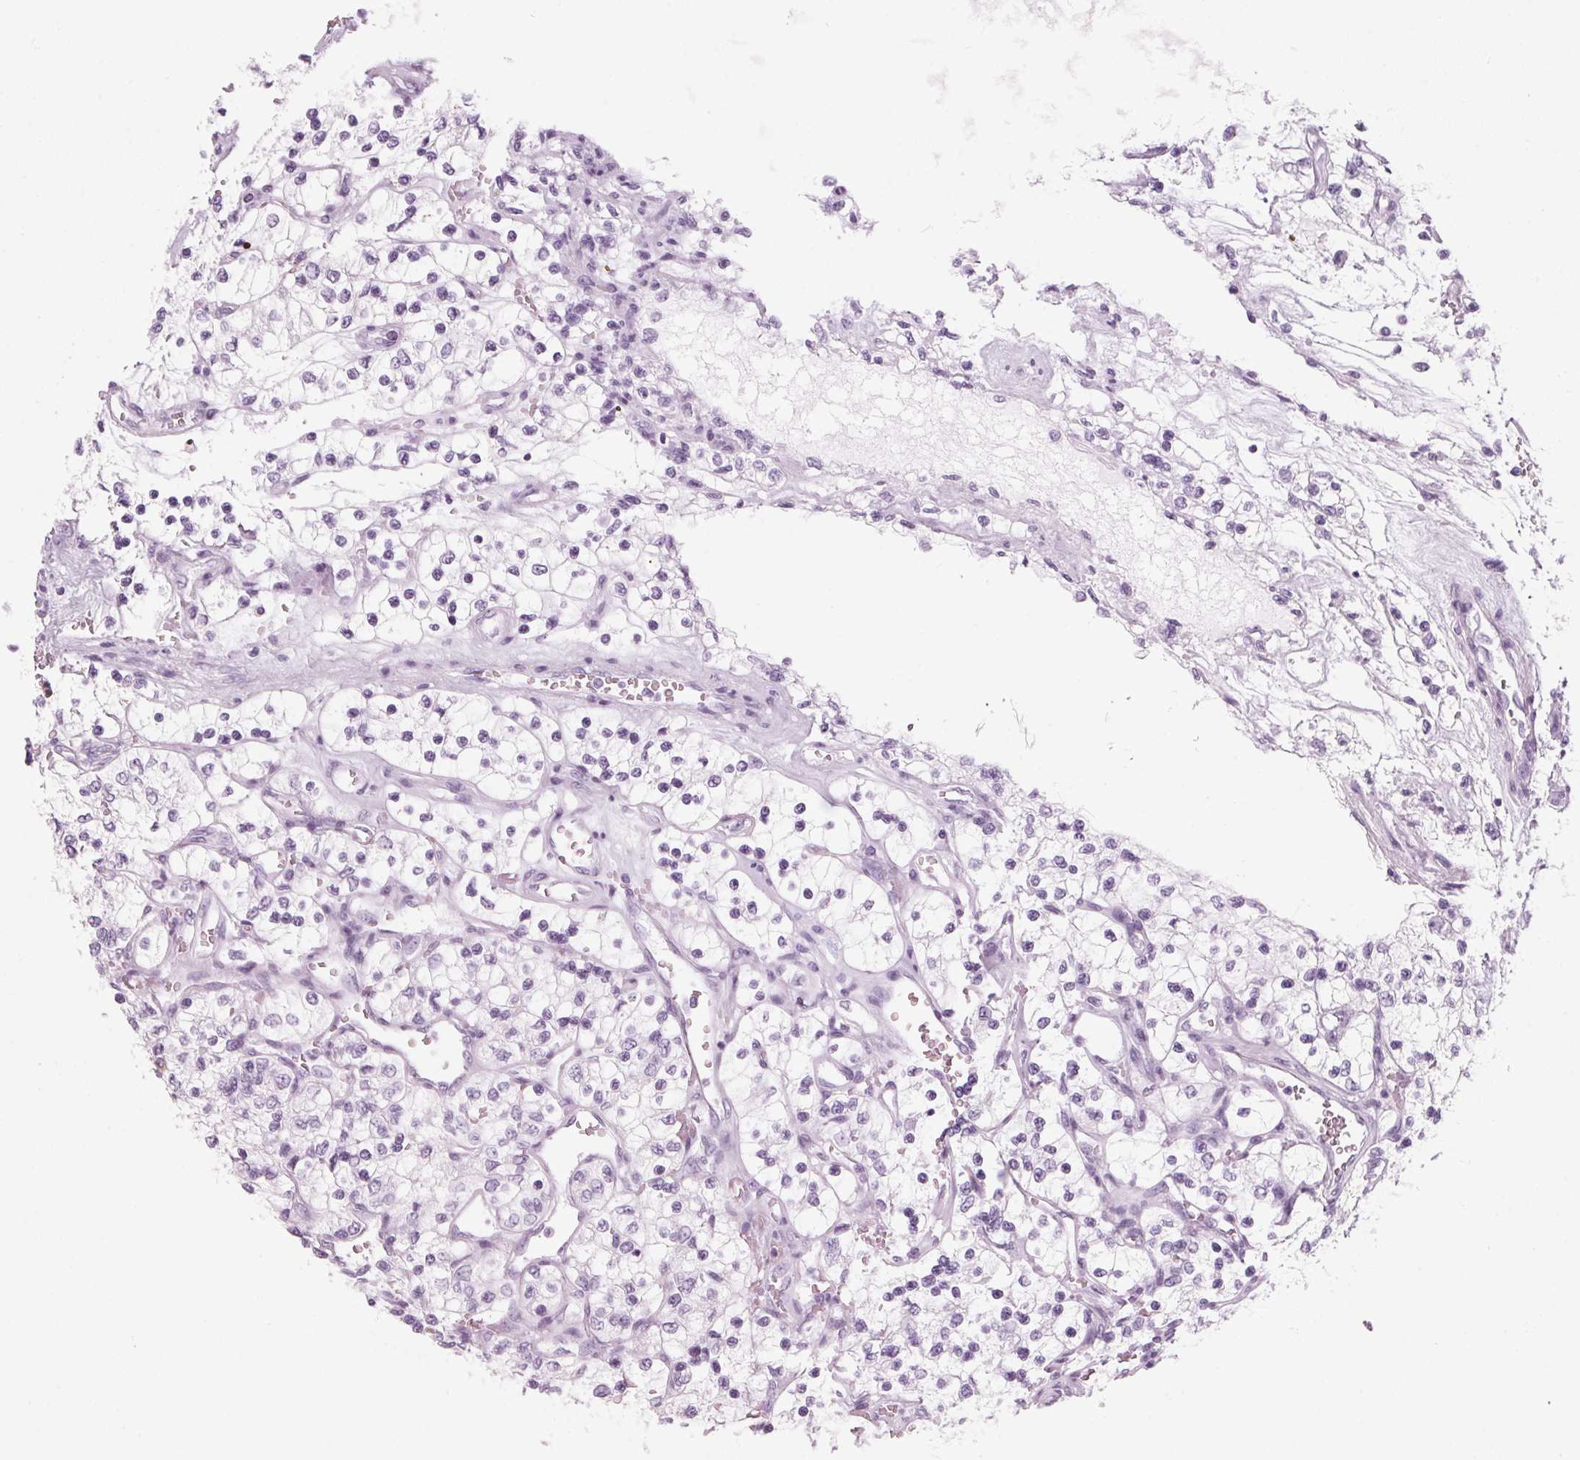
{"staining": {"intensity": "negative", "quantity": "none", "location": "none"}, "tissue": "renal cancer", "cell_type": "Tumor cells", "image_type": "cancer", "snomed": [{"axis": "morphology", "description": "Adenocarcinoma, NOS"}, {"axis": "topography", "description": "Kidney"}], "caption": "Renal cancer was stained to show a protein in brown. There is no significant positivity in tumor cells.", "gene": "DNTTIP2", "patient": {"sex": "female", "age": 69}}